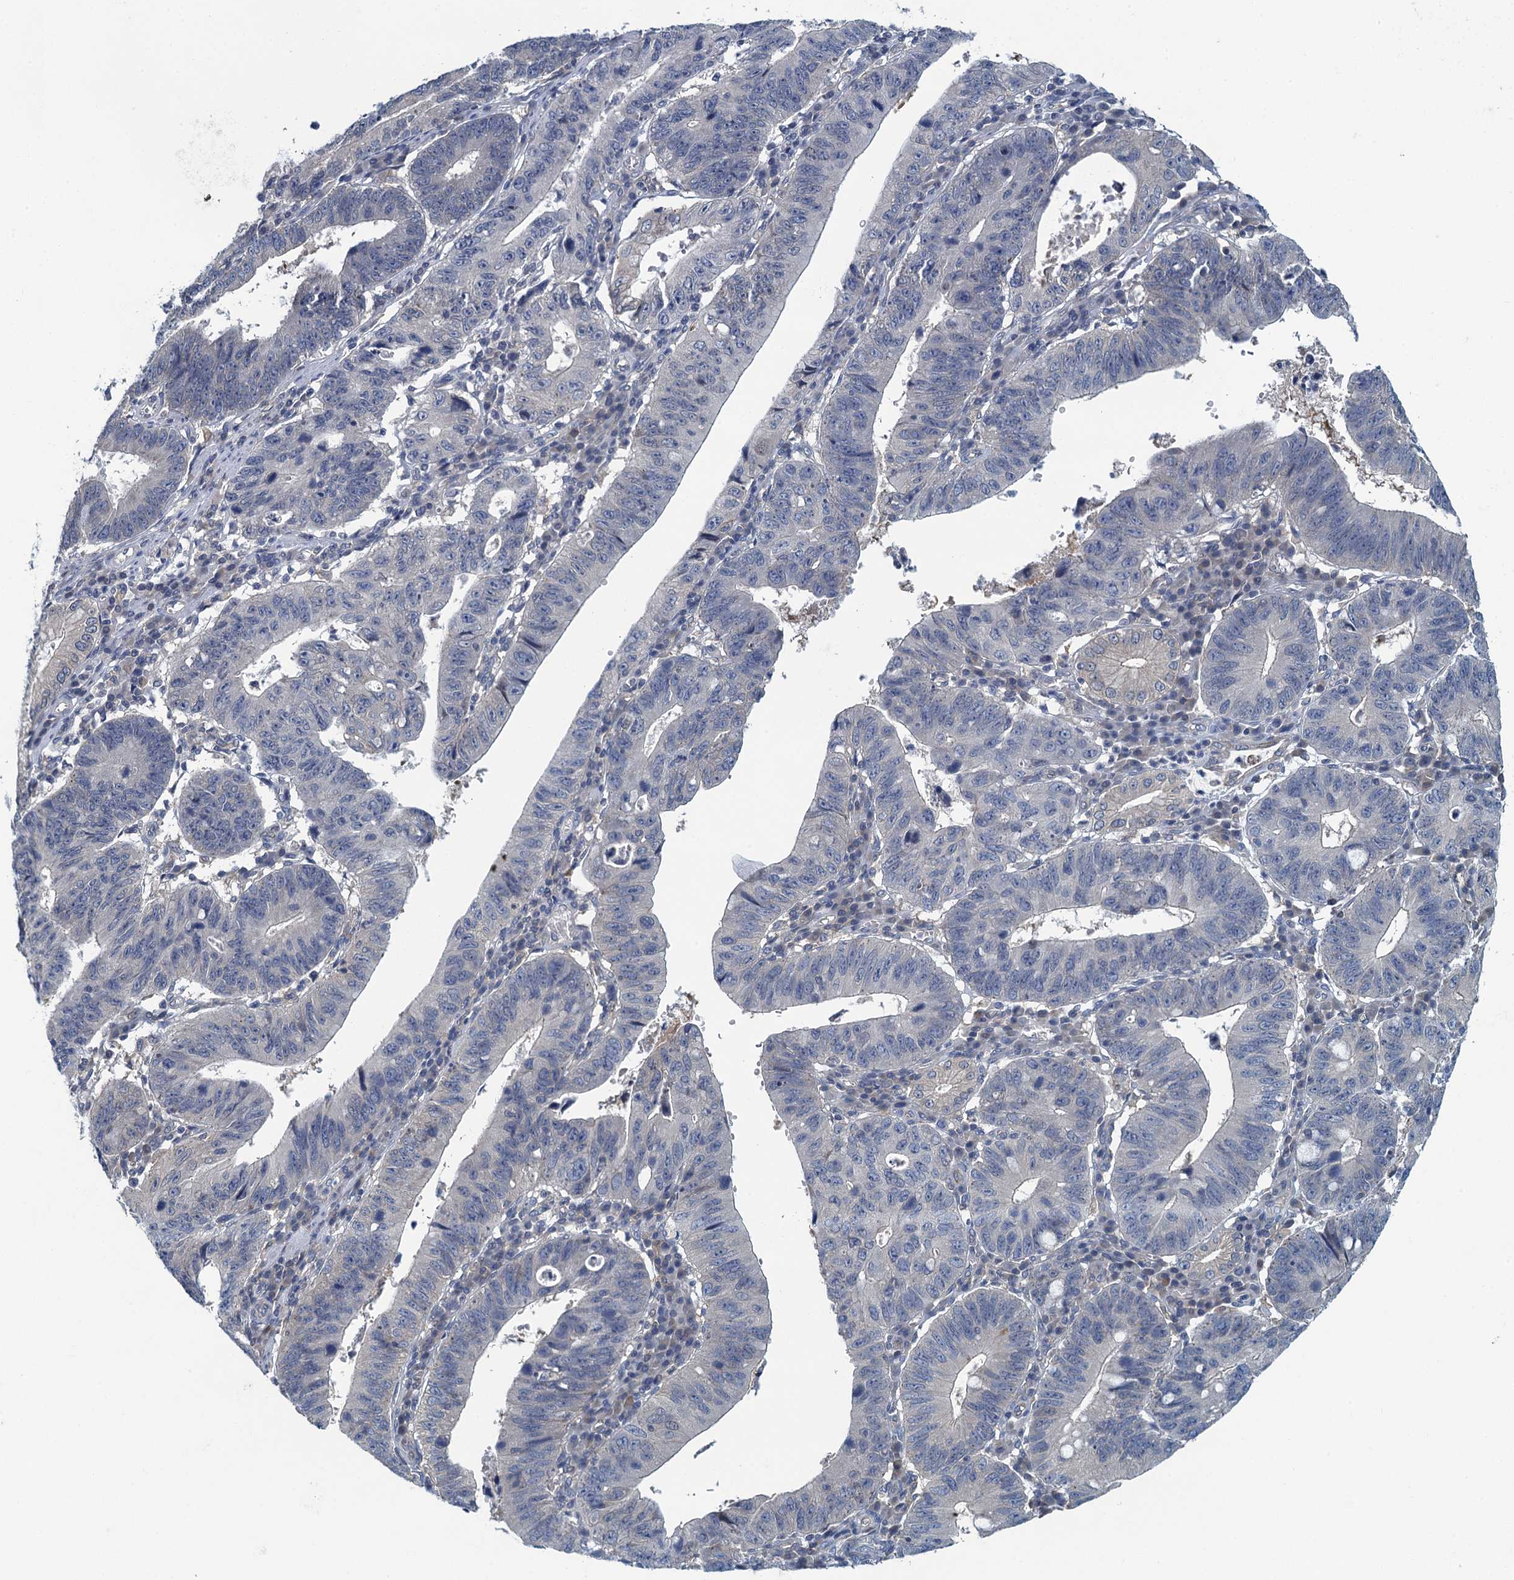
{"staining": {"intensity": "negative", "quantity": "none", "location": "none"}, "tissue": "stomach cancer", "cell_type": "Tumor cells", "image_type": "cancer", "snomed": [{"axis": "morphology", "description": "Adenocarcinoma, NOS"}, {"axis": "topography", "description": "Stomach"}], "caption": "Stomach cancer (adenocarcinoma) was stained to show a protein in brown. There is no significant positivity in tumor cells. Nuclei are stained in blue.", "gene": "NCKAP1L", "patient": {"sex": "male", "age": 59}}